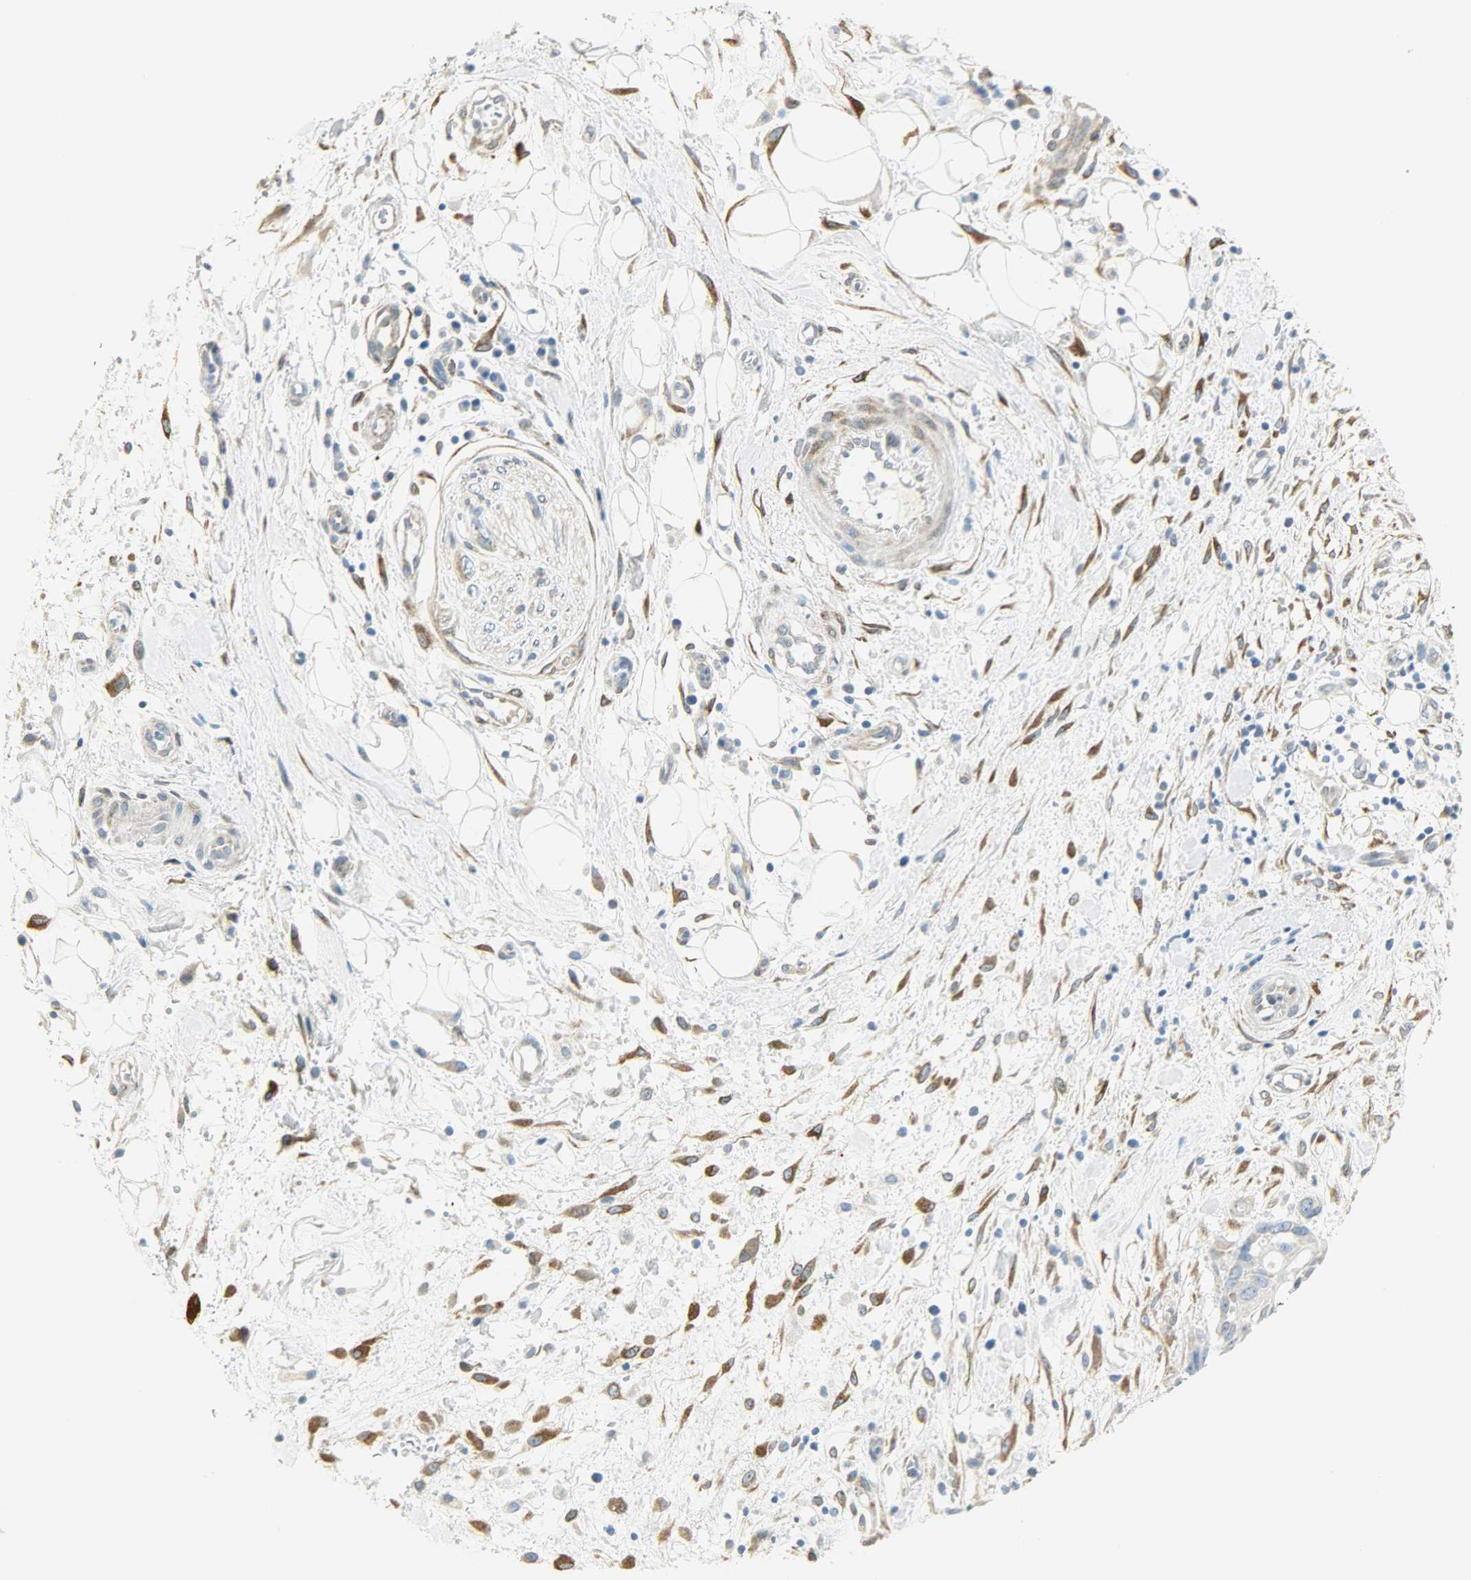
{"staining": {"intensity": "moderate", "quantity": ">75%", "location": "cytoplasmic/membranous"}, "tissue": "pancreatic cancer", "cell_type": "Tumor cells", "image_type": "cancer", "snomed": [{"axis": "morphology", "description": "Adenocarcinoma, NOS"}, {"axis": "topography", "description": "Pancreas"}], "caption": "The image reveals immunohistochemical staining of pancreatic cancer. There is moderate cytoplasmic/membranous positivity is identified in about >75% of tumor cells.", "gene": "PKD2", "patient": {"sex": "female", "age": 60}}